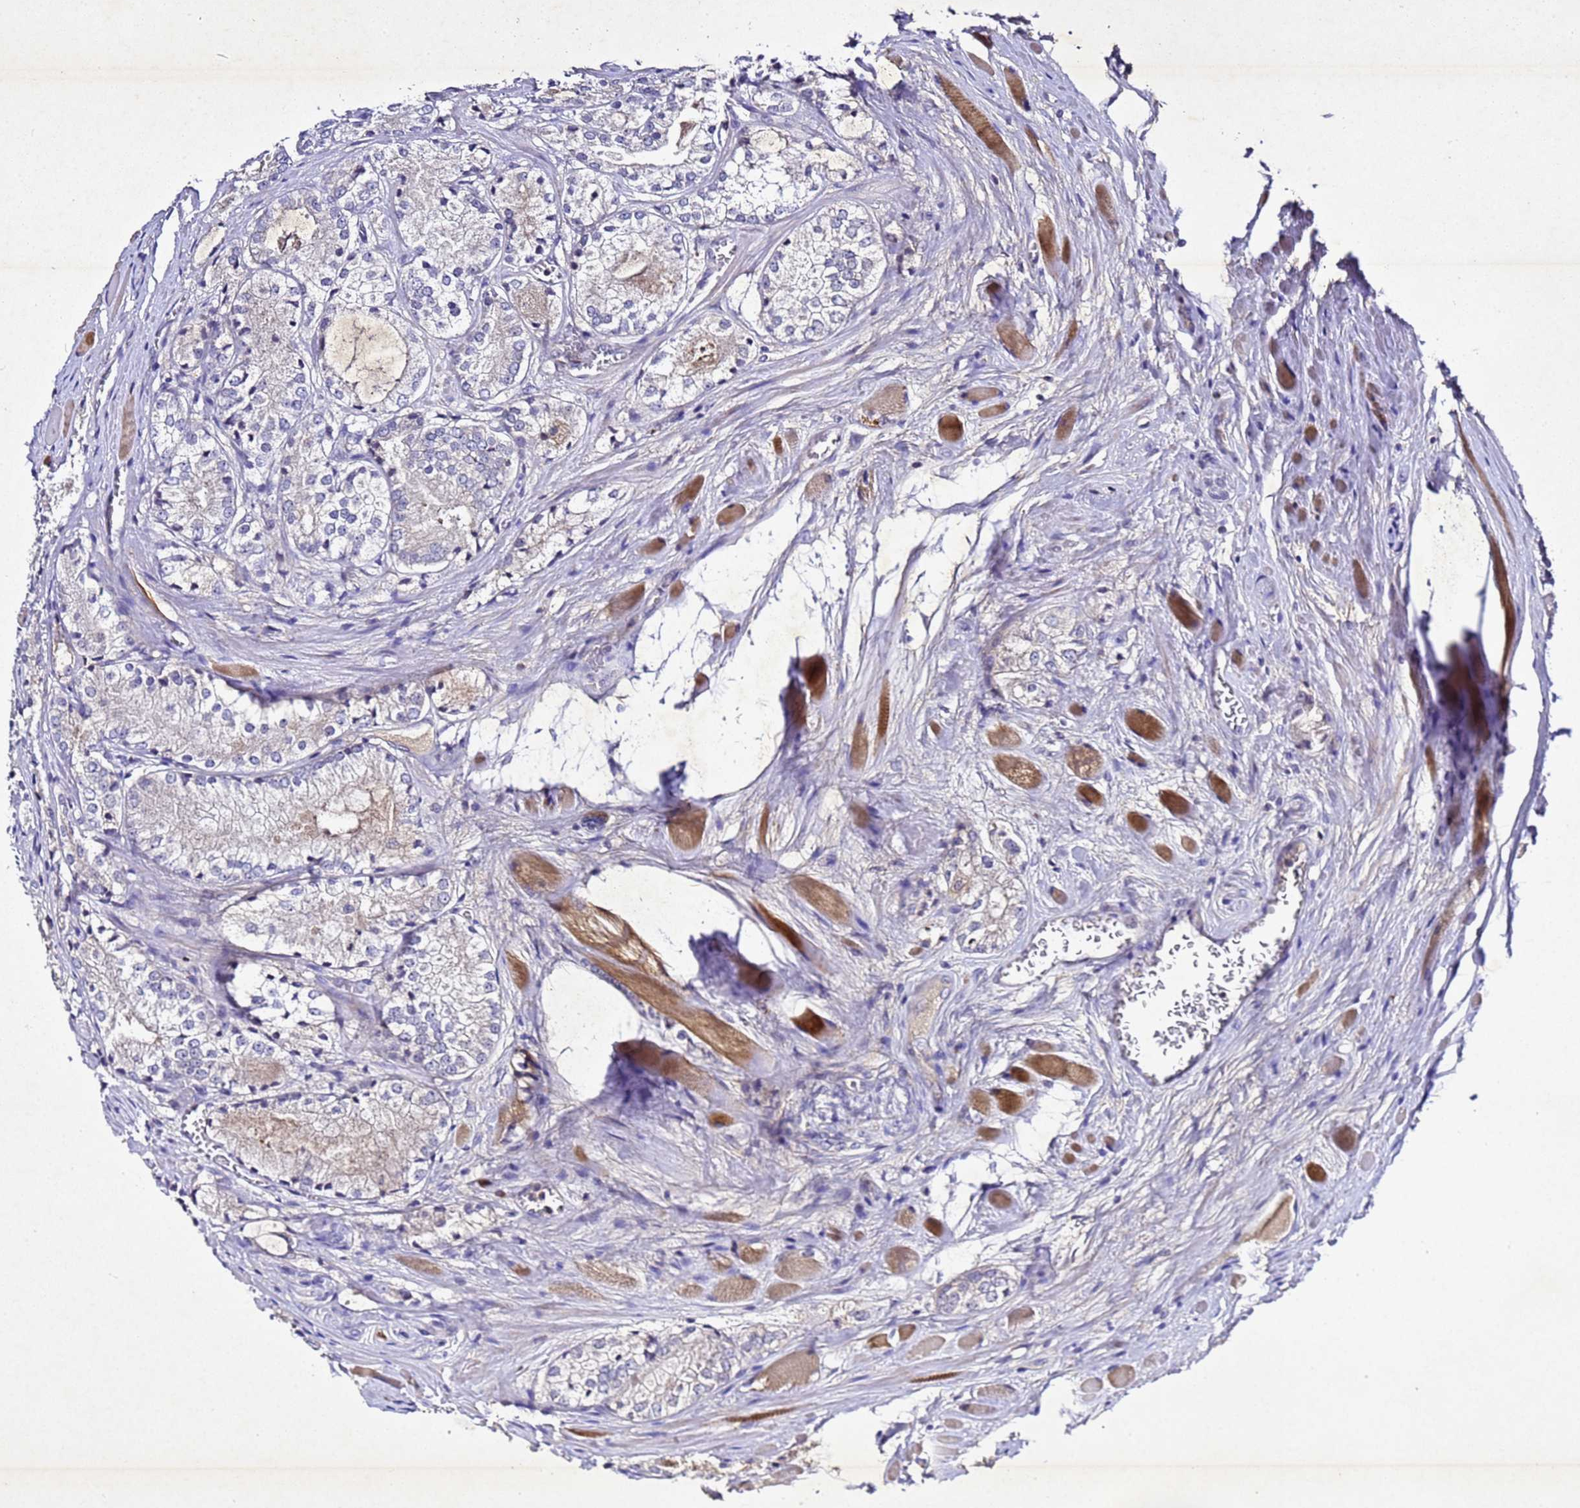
{"staining": {"intensity": "negative", "quantity": "none", "location": "none"}, "tissue": "prostate cancer", "cell_type": "Tumor cells", "image_type": "cancer", "snomed": [{"axis": "morphology", "description": "Adenocarcinoma, Low grade"}, {"axis": "topography", "description": "Prostate"}], "caption": "High power microscopy image of an immunohistochemistry photomicrograph of adenocarcinoma (low-grade) (prostate), revealing no significant expression in tumor cells. (DAB immunohistochemistry with hematoxylin counter stain).", "gene": "SV2B", "patient": {"sex": "male", "age": 67}}